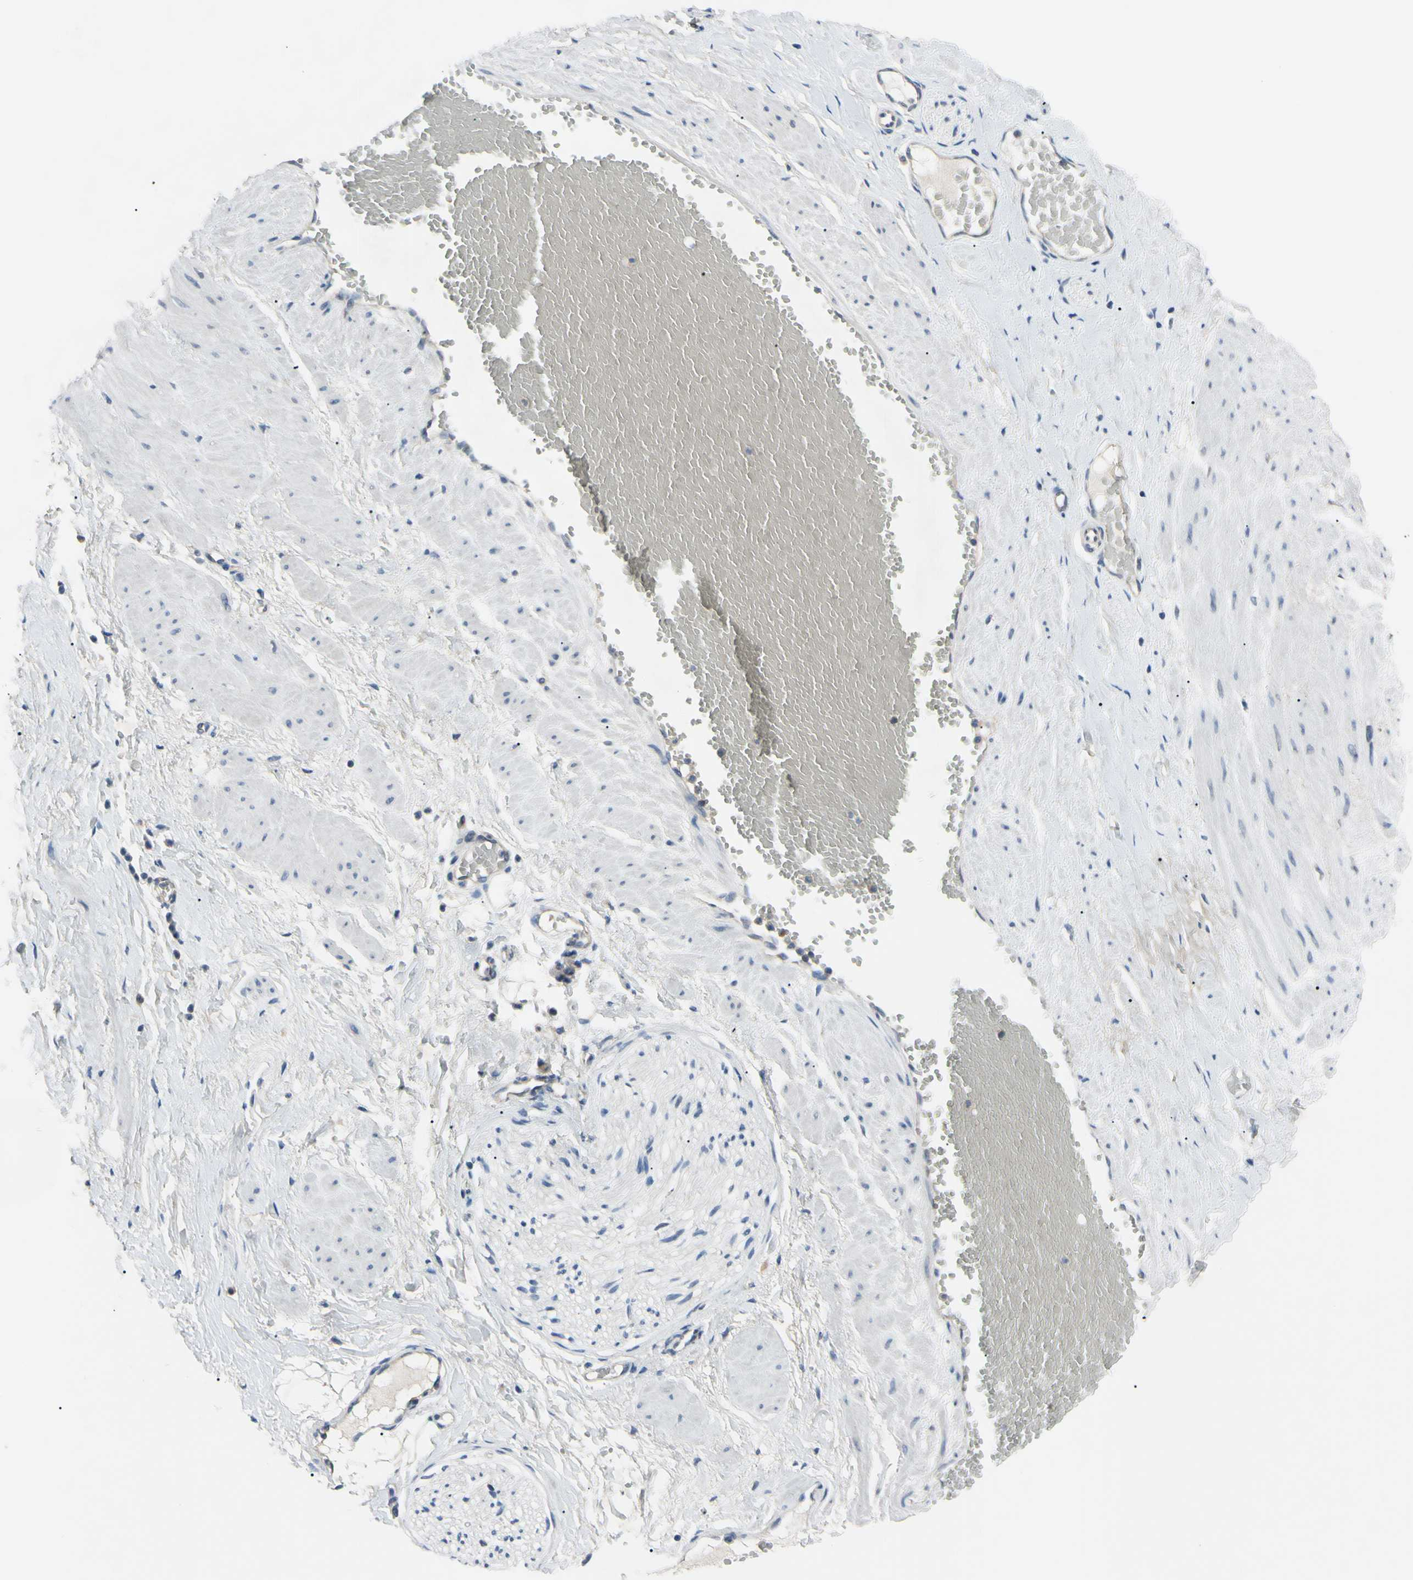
{"staining": {"intensity": "negative", "quantity": "none", "location": "none"}, "tissue": "adipose tissue", "cell_type": "Adipocytes", "image_type": "normal", "snomed": [{"axis": "morphology", "description": "Normal tissue, NOS"}, {"axis": "topography", "description": "Soft tissue"}, {"axis": "topography", "description": "Vascular tissue"}], "caption": "The histopathology image shows no significant positivity in adipocytes of adipose tissue.", "gene": "HILPDA", "patient": {"sex": "female", "age": 35}}